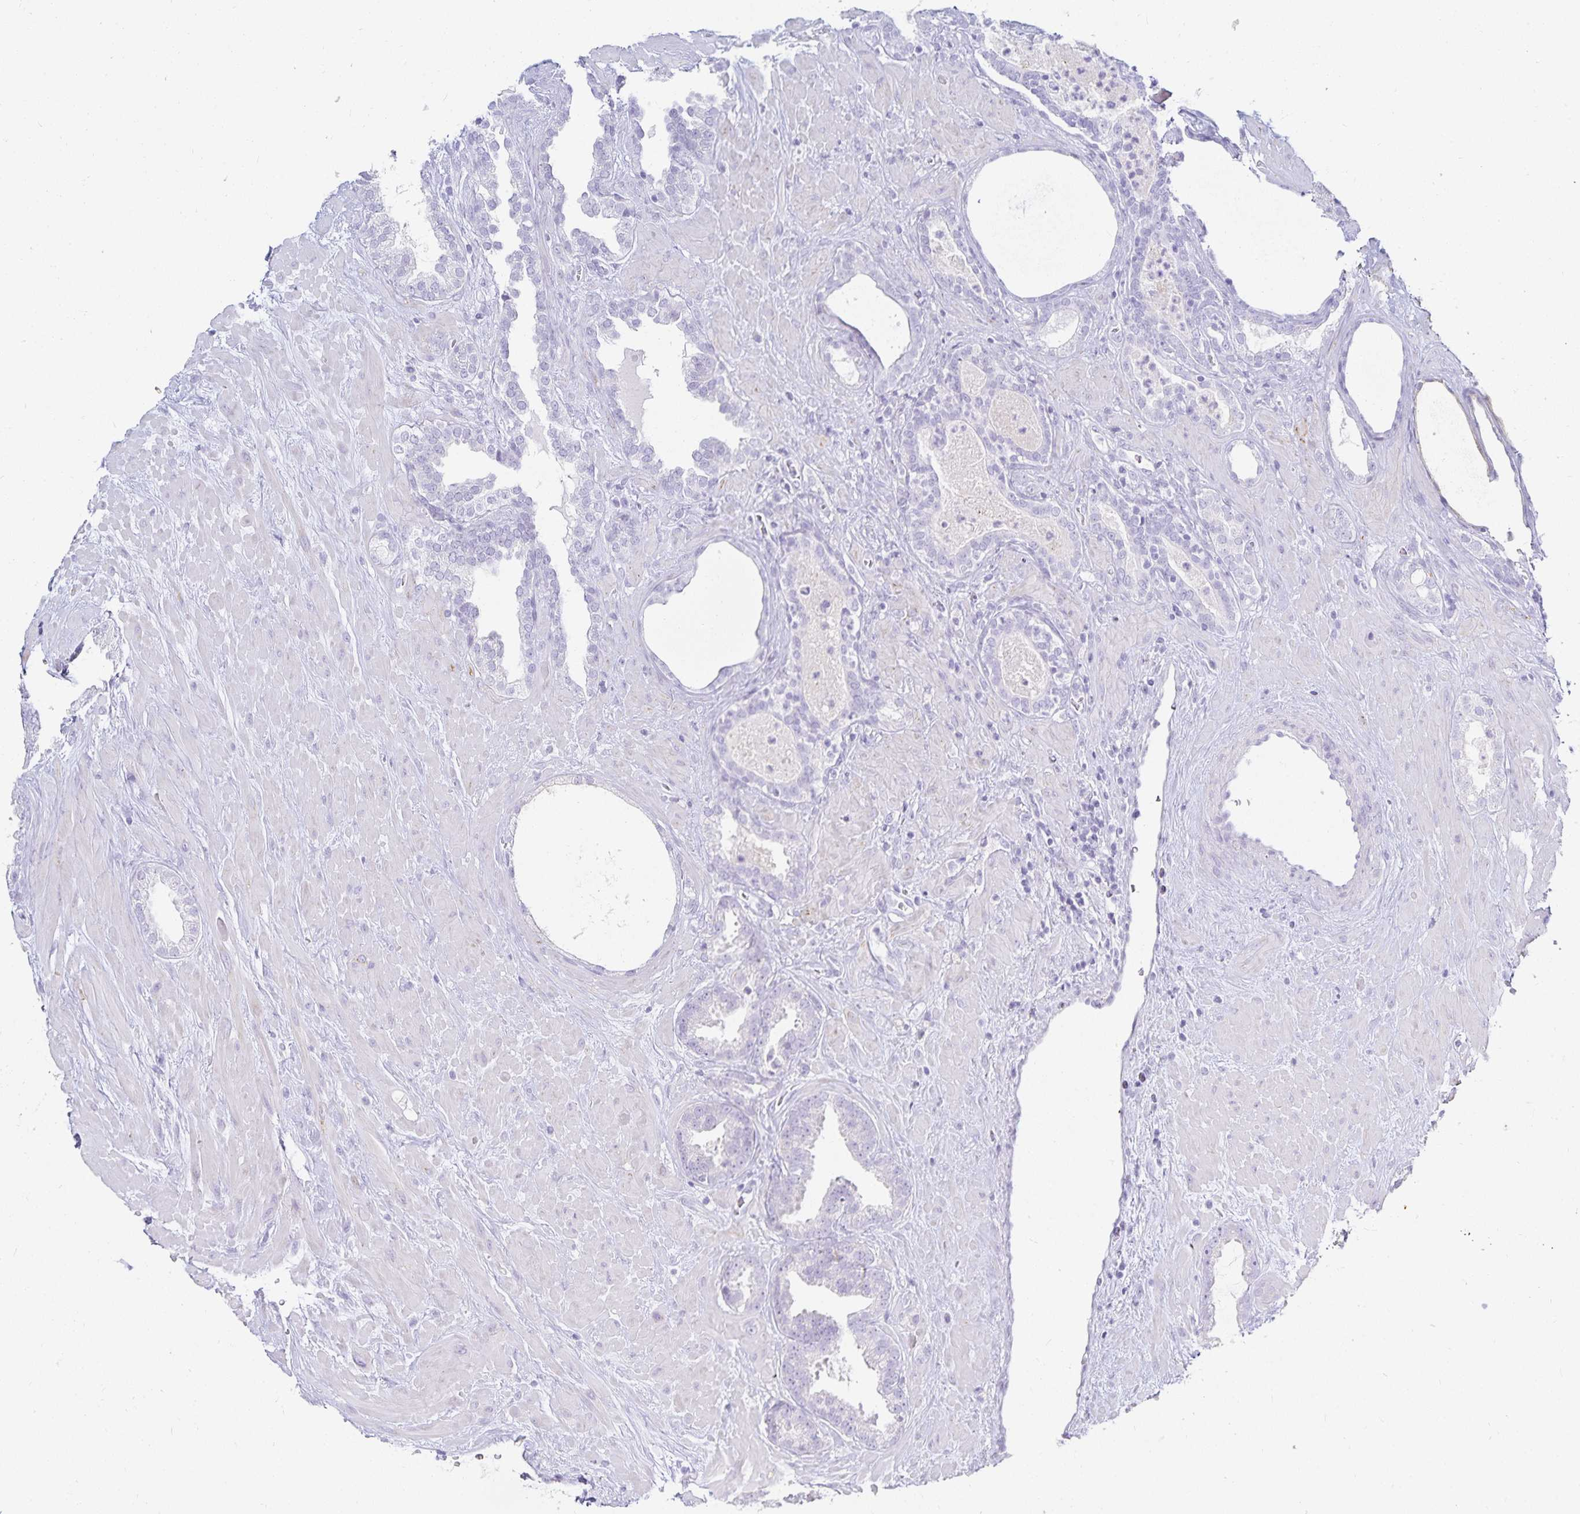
{"staining": {"intensity": "negative", "quantity": "none", "location": "none"}, "tissue": "prostate cancer", "cell_type": "Tumor cells", "image_type": "cancer", "snomed": [{"axis": "morphology", "description": "Adenocarcinoma, Low grade"}, {"axis": "topography", "description": "Prostate"}], "caption": "This is a histopathology image of IHC staining of prostate adenocarcinoma (low-grade), which shows no staining in tumor cells.", "gene": "GP2", "patient": {"sex": "male", "age": 62}}